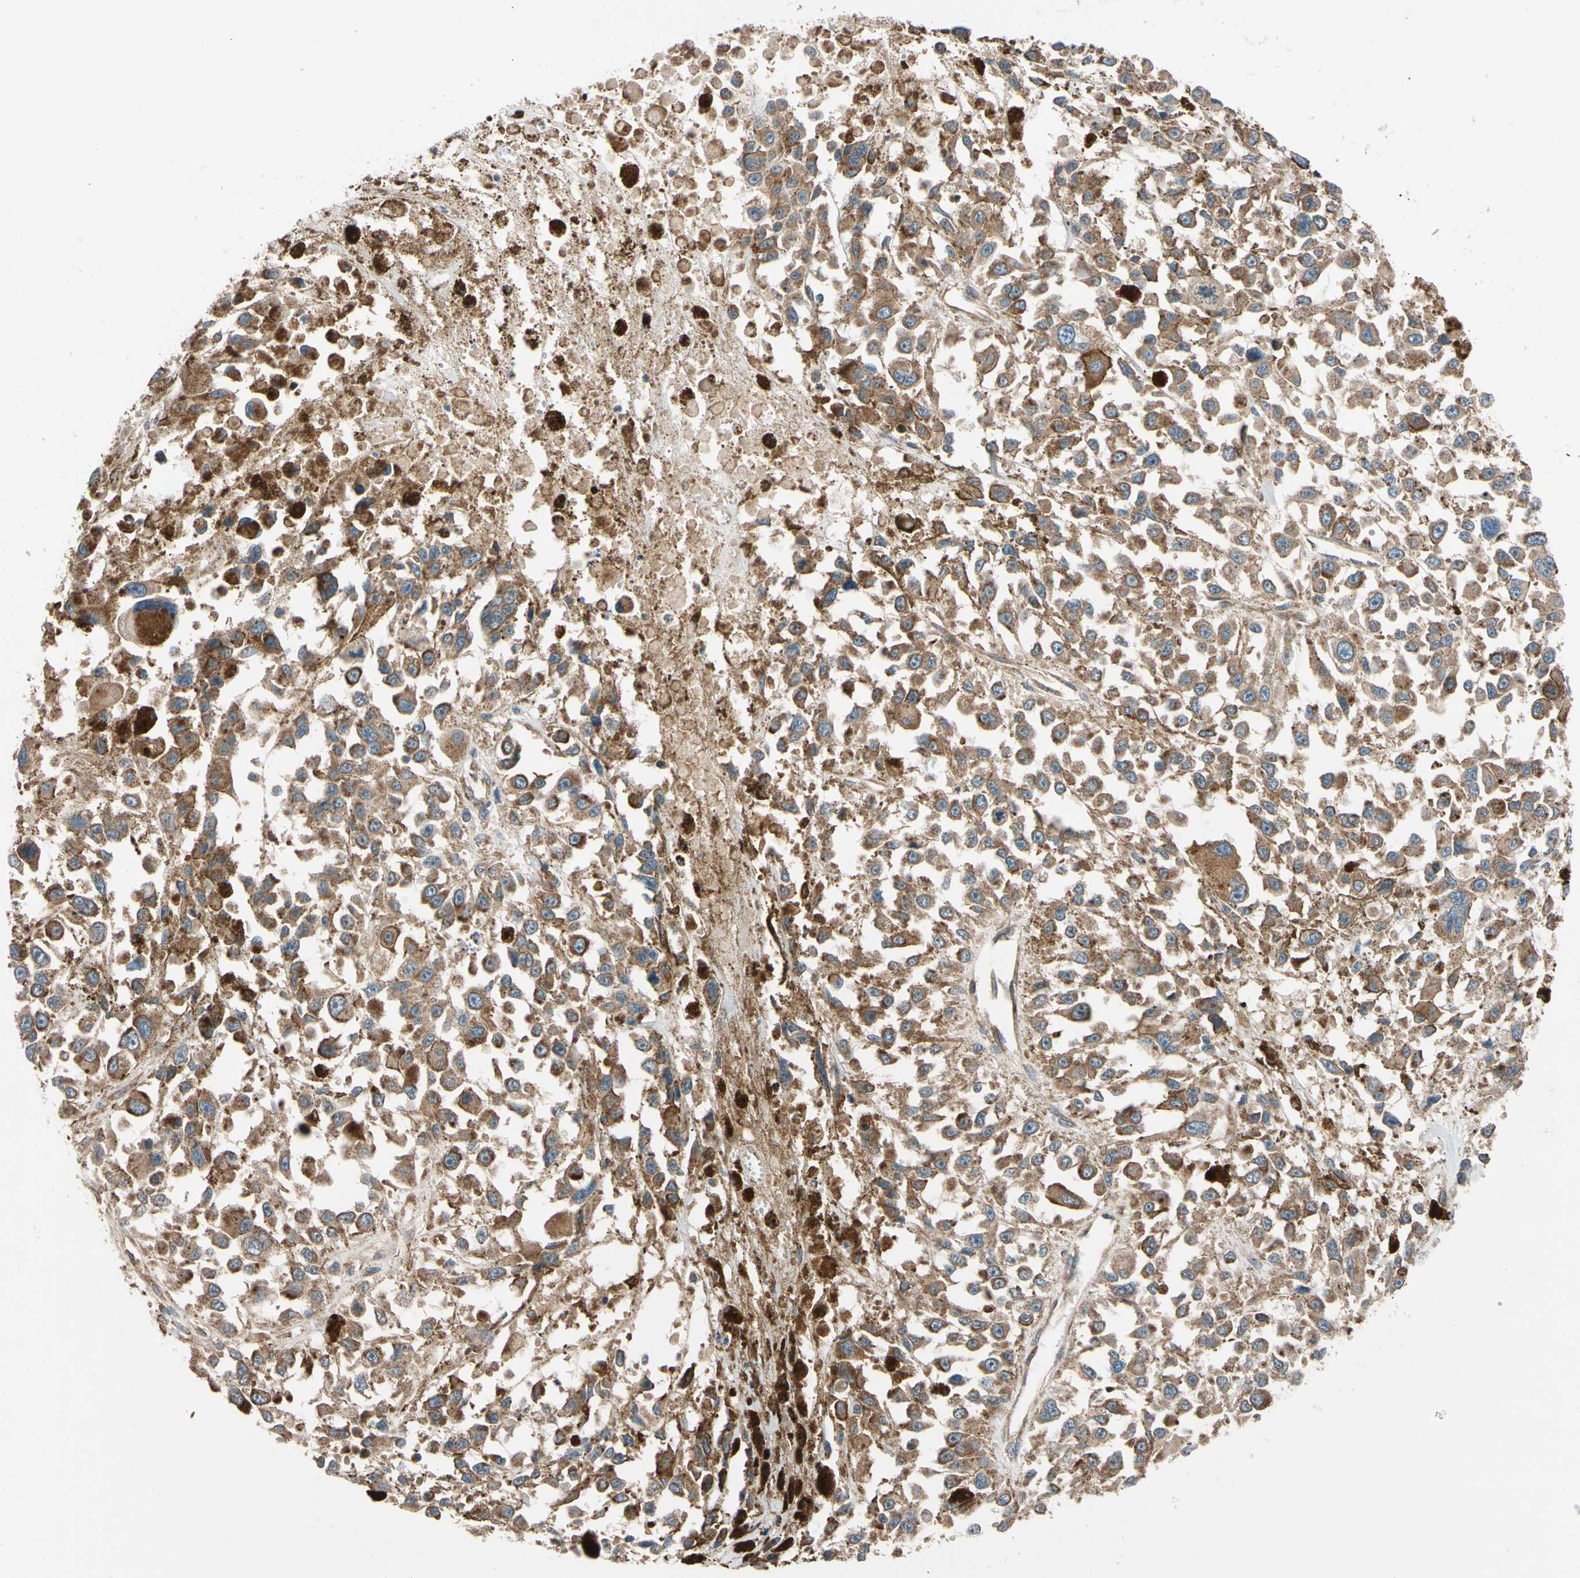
{"staining": {"intensity": "moderate", "quantity": ">75%", "location": "cytoplasmic/membranous"}, "tissue": "melanoma", "cell_type": "Tumor cells", "image_type": "cancer", "snomed": [{"axis": "morphology", "description": "Malignant melanoma, Metastatic site"}, {"axis": "topography", "description": "Lymph node"}], "caption": "Protein staining displays moderate cytoplasmic/membranous positivity in about >75% of tumor cells in malignant melanoma (metastatic site).", "gene": "PHYH", "patient": {"sex": "male", "age": 59}}